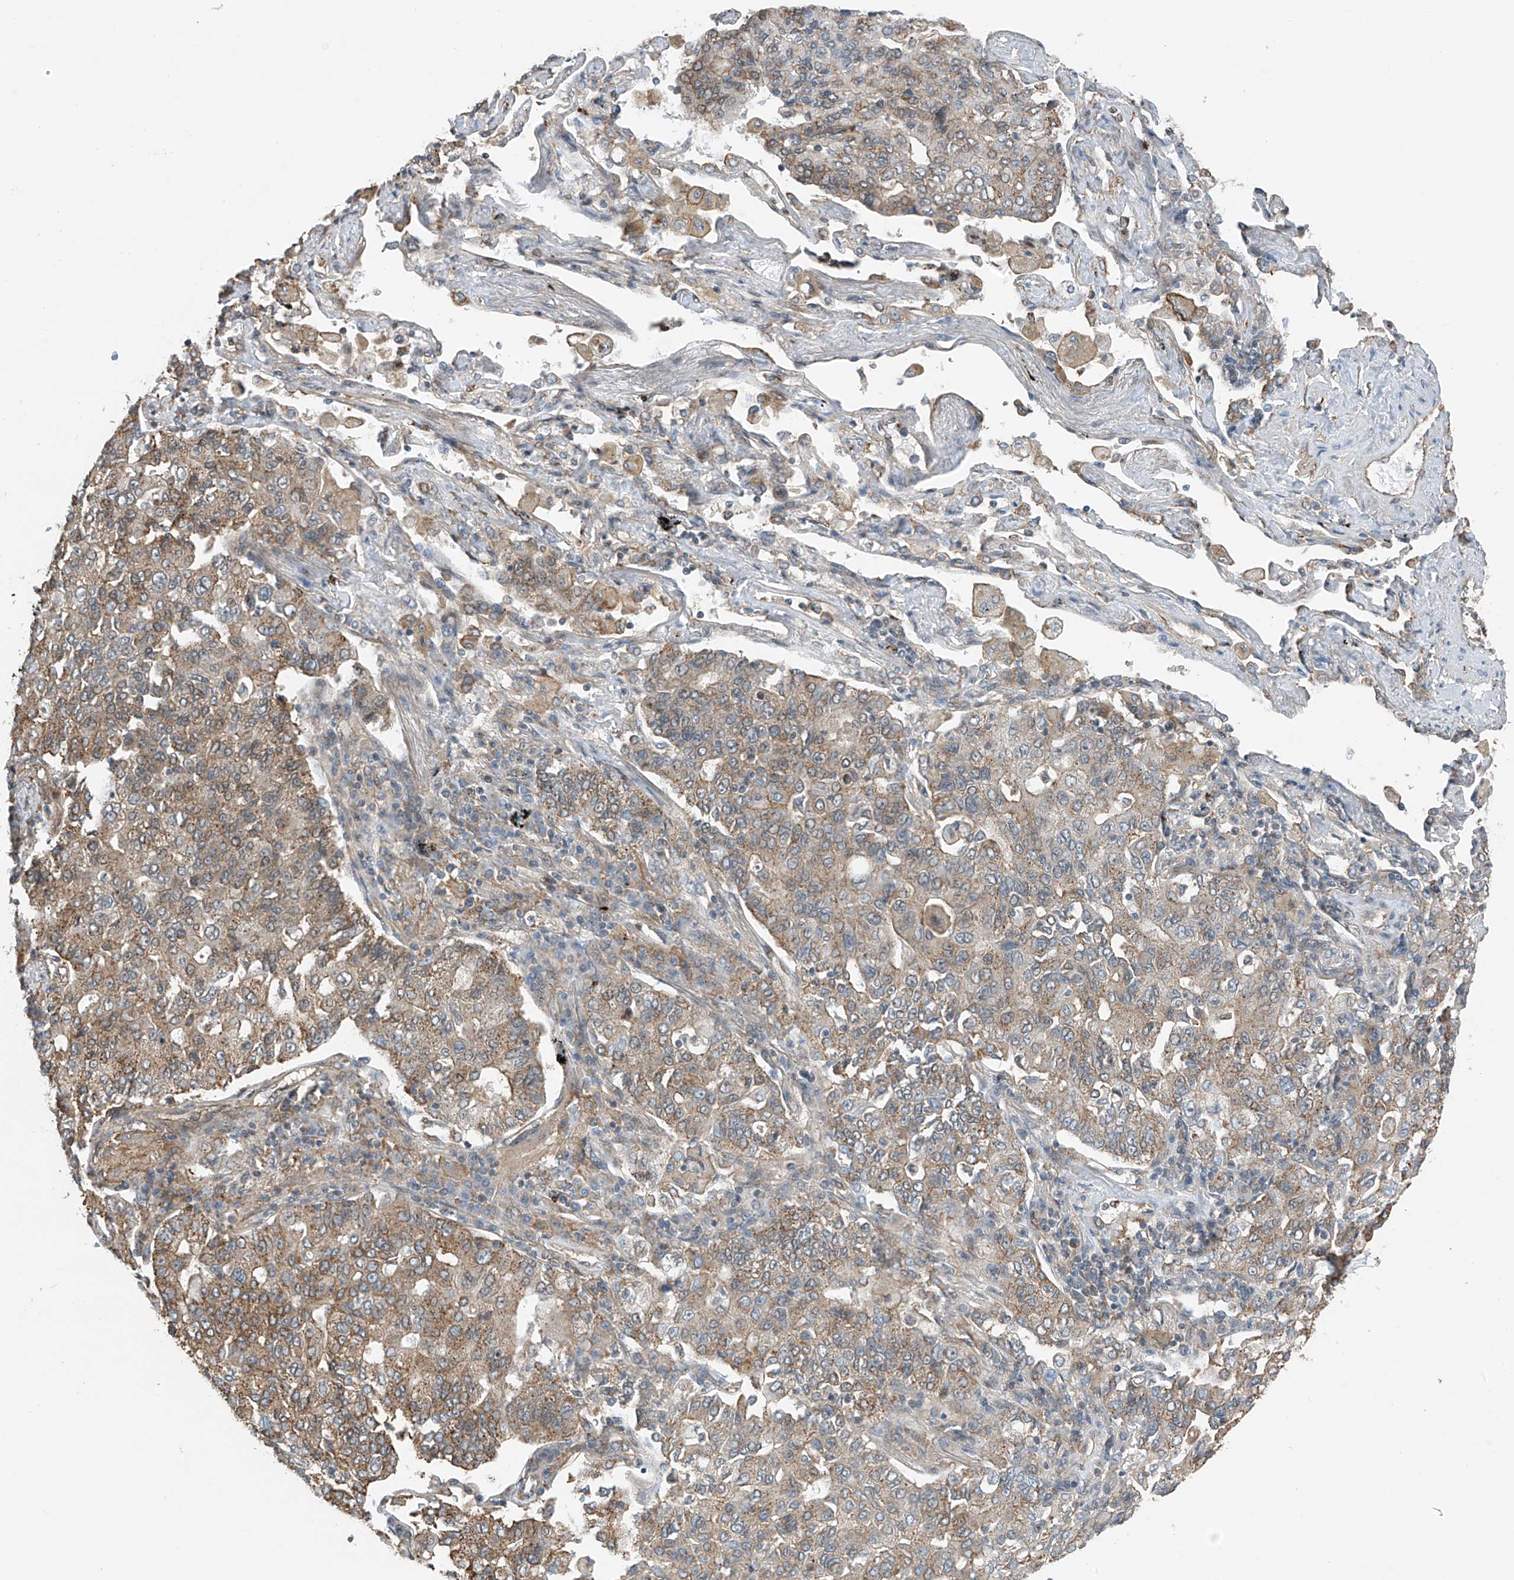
{"staining": {"intensity": "moderate", "quantity": "25%-75%", "location": "cytoplasmic/membranous"}, "tissue": "lung cancer", "cell_type": "Tumor cells", "image_type": "cancer", "snomed": [{"axis": "morphology", "description": "Adenocarcinoma, NOS"}, {"axis": "topography", "description": "Lung"}], "caption": "Adenocarcinoma (lung) stained for a protein (brown) exhibits moderate cytoplasmic/membranous positive staining in approximately 25%-75% of tumor cells.", "gene": "ZNF189", "patient": {"sex": "male", "age": 49}}